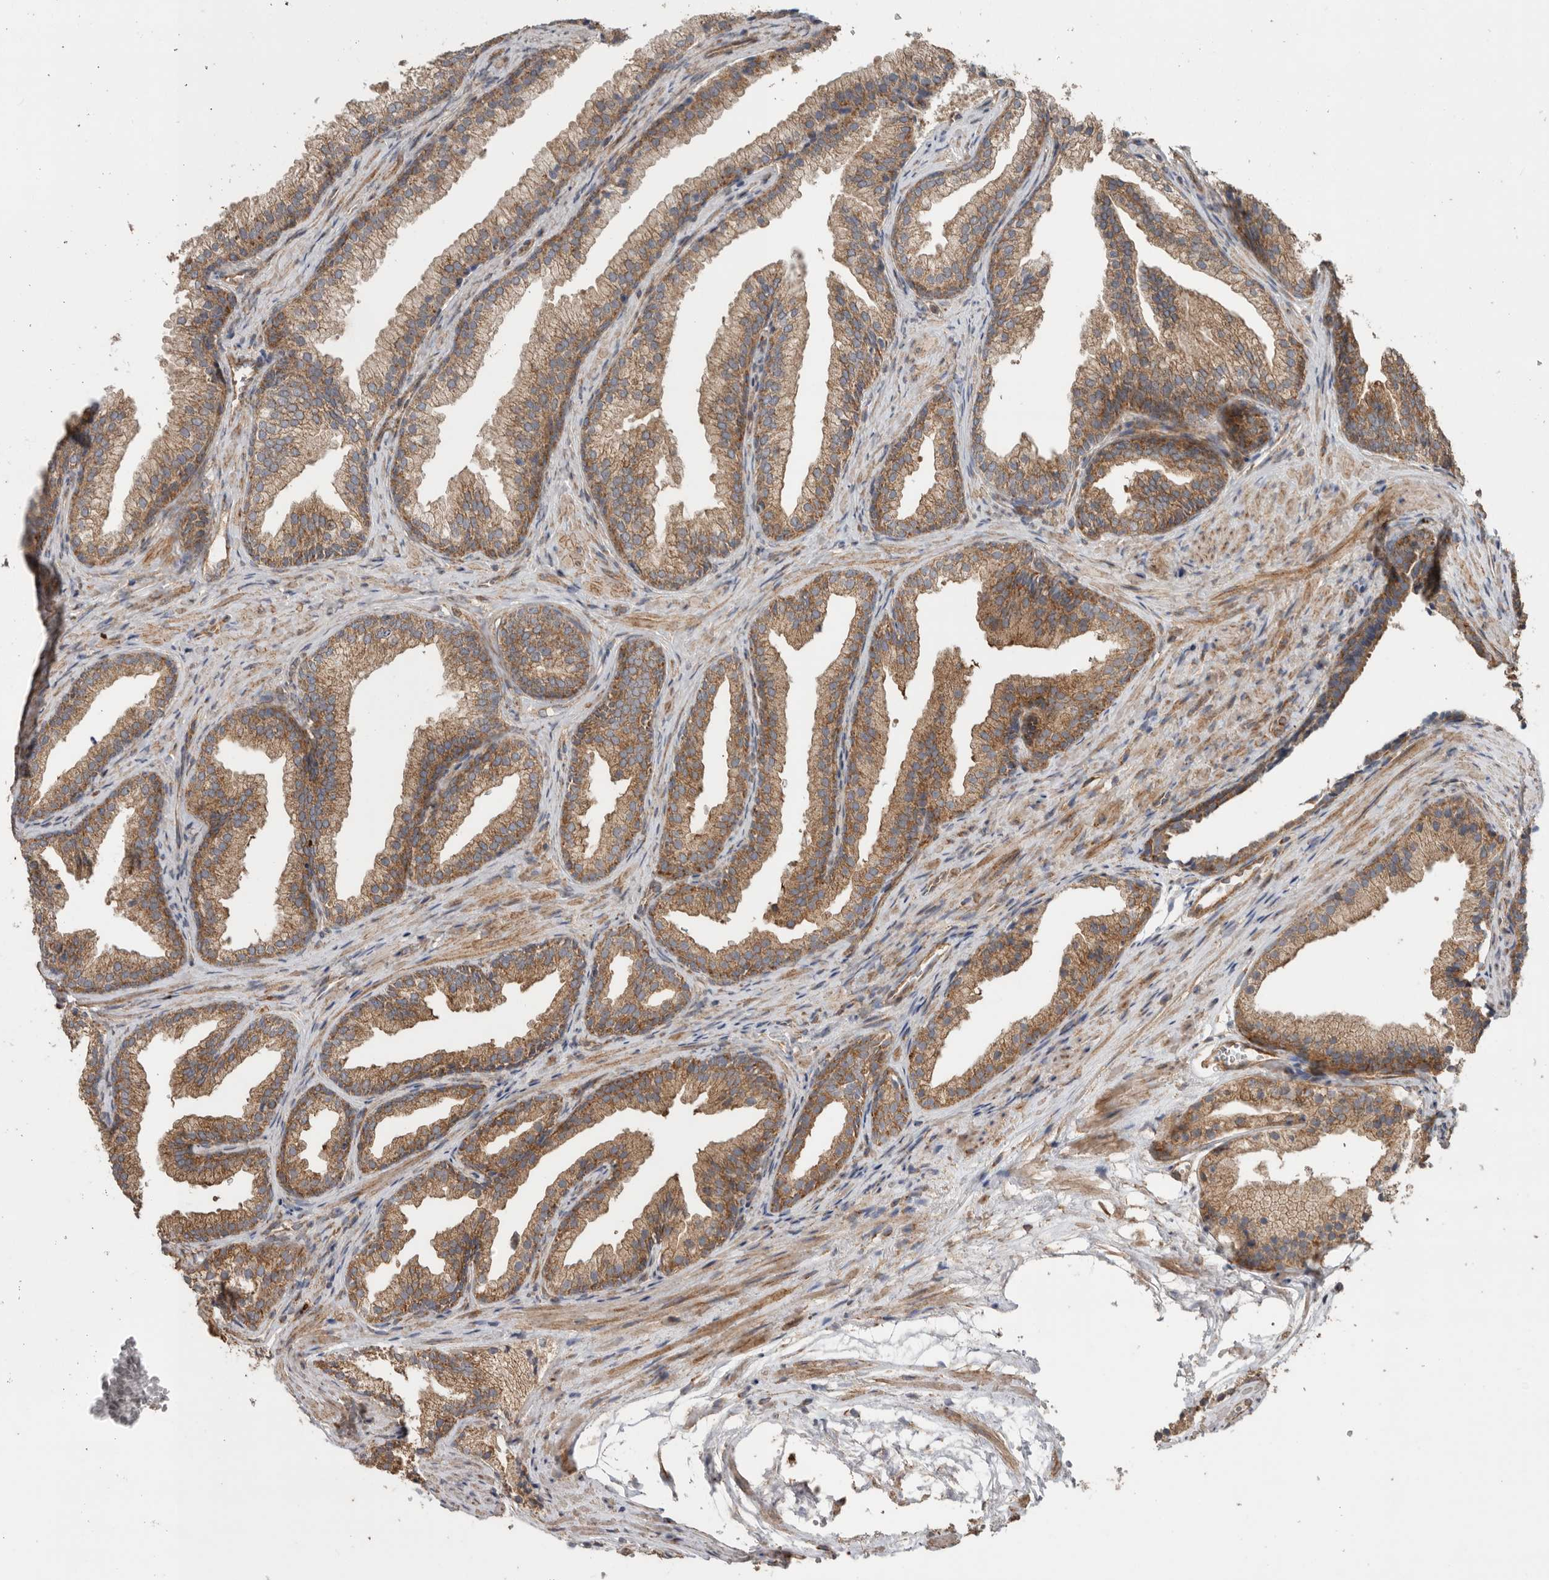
{"staining": {"intensity": "moderate", "quantity": ">75%", "location": "cytoplasmic/membranous"}, "tissue": "prostate", "cell_type": "Glandular cells", "image_type": "normal", "snomed": [{"axis": "morphology", "description": "Normal tissue, NOS"}, {"axis": "topography", "description": "Prostate"}], "caption": "Immunohistochemistry histopathology image of unremarkable prostate: prostate stained using immunohistochemistry reveals medium levels of moderate protein expression localized specifically in the cytoplasmic/membranous of glandular cells, appearing as a cytoplasmic/membranous brown color.", "gene": "PODXL2", "patient": {"sex": "male", "age": 76}}